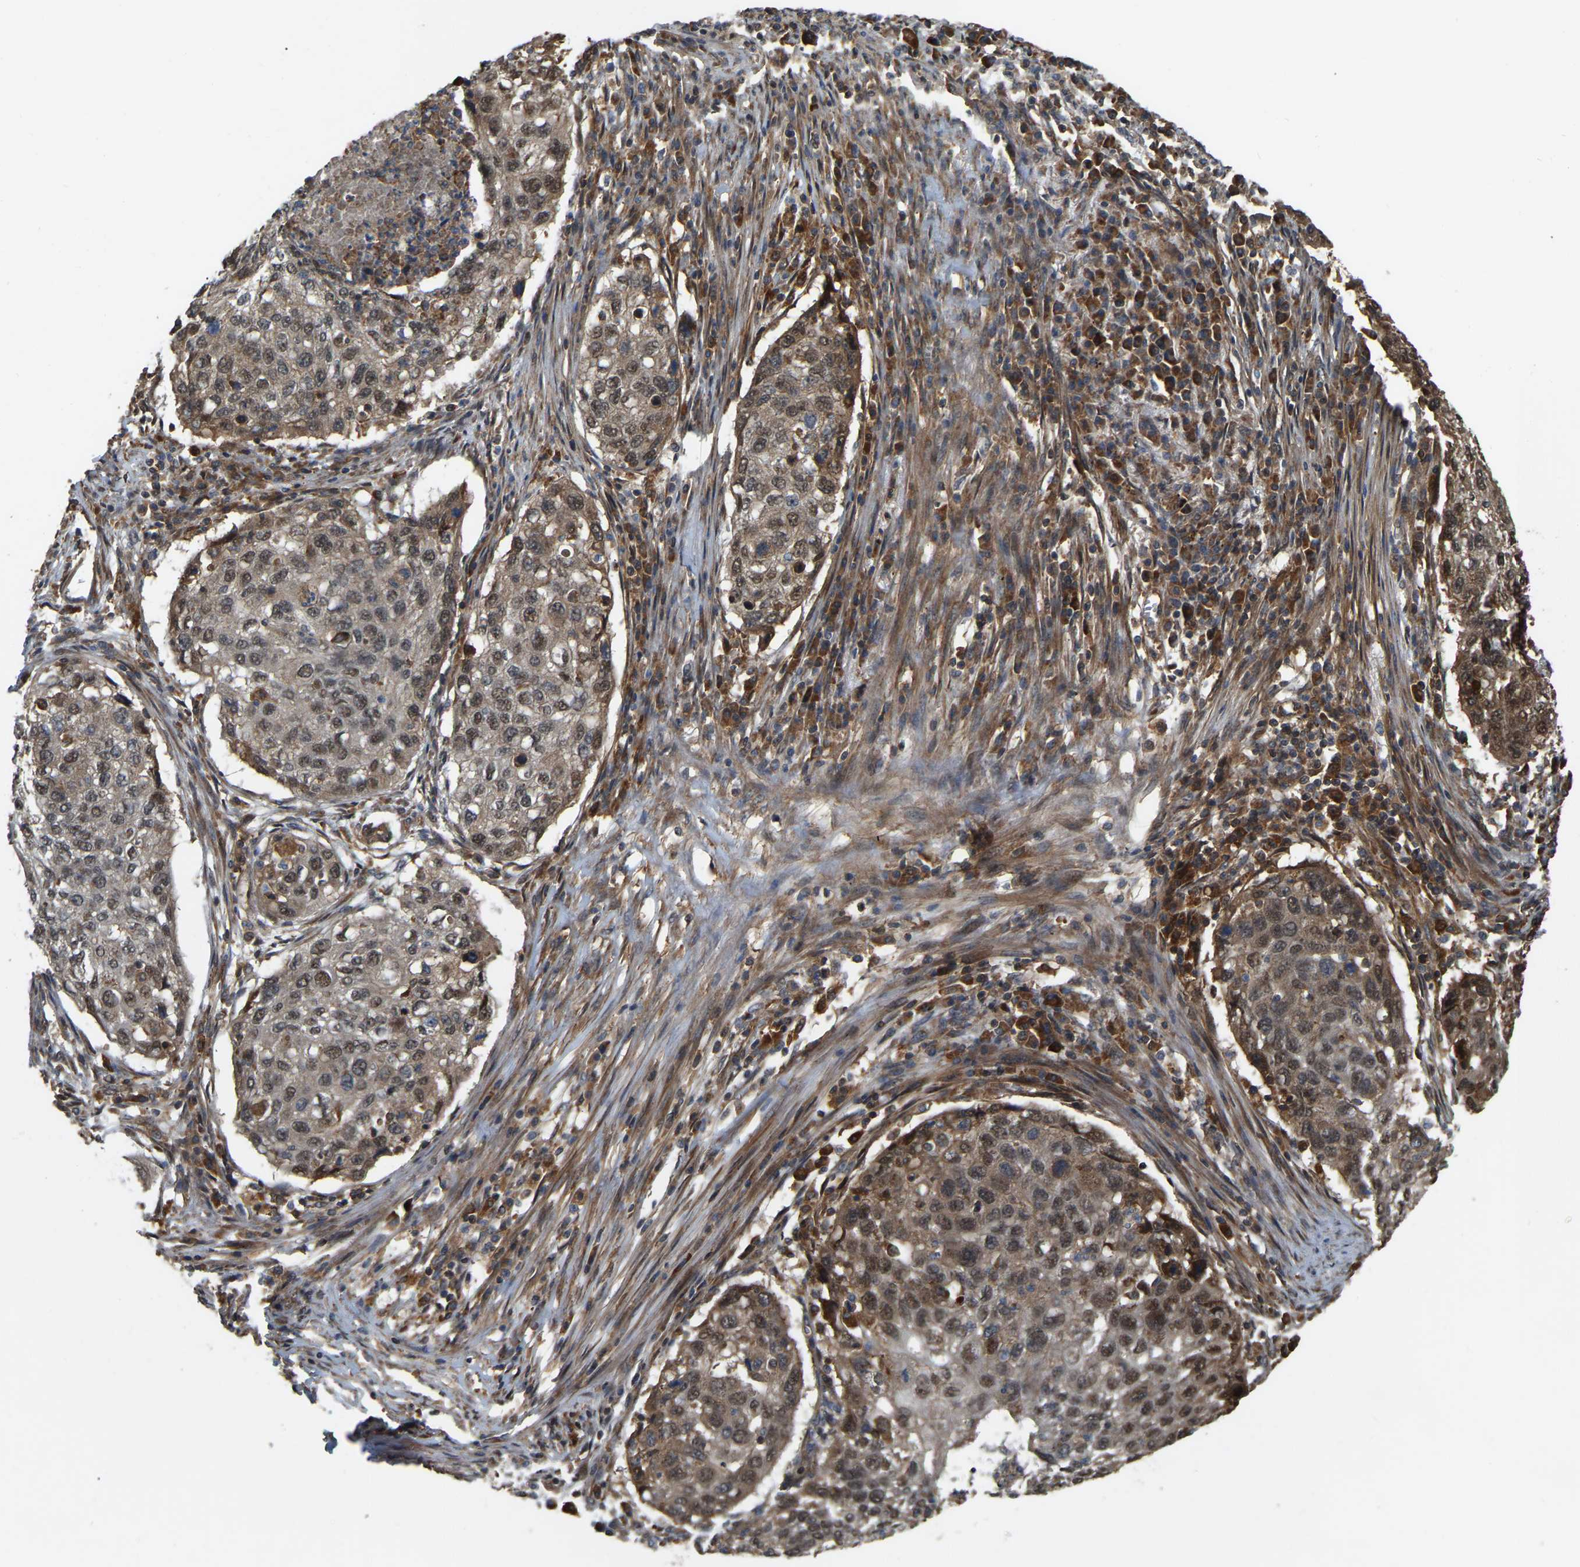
{"staining": {"intensity": "moderate", "quantity": ">75%", "location": "cytoplasmic/membranous,nuclear"}, "tissue": "lung cancer", "cell_type": "Tumor cells", "image_type": "cancer", "snomed": [{"axis": "morphology", "description": "Squamous cell carcinoma, NOS"}, {"axis": "topography", "description": "Lung"}], "caption": "This is a photomicrograph of immunohistochemistry staining of lung cancer, which shows moderate expression in the cytoplasmic/membranous and nuclear of tumor cells.", "gene": "SAMD9L", "patient": {"sex": "female", "age": 63}}